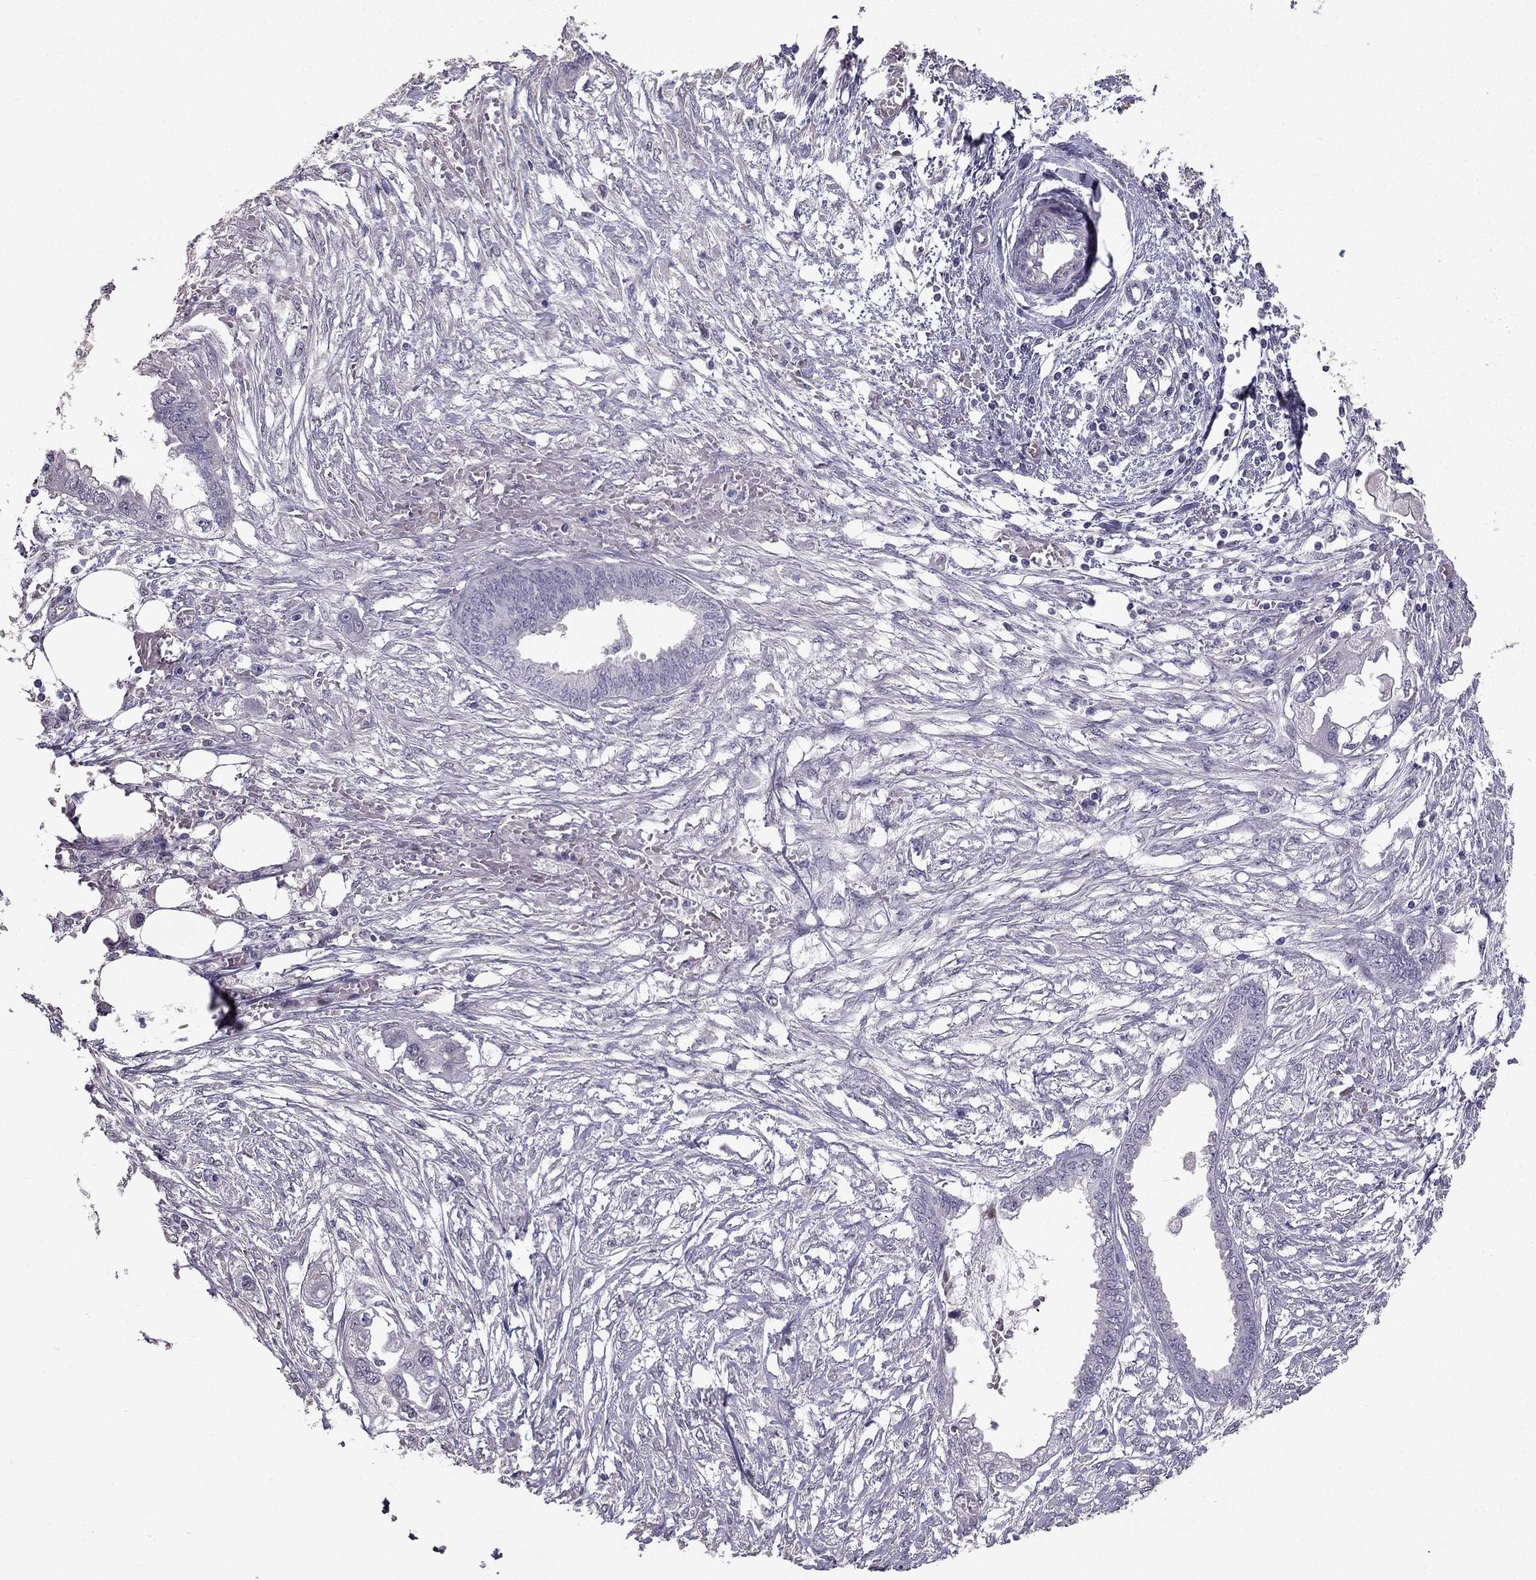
{"staining": {"intensity": "negative", "quantity": "none", "location": "none"}, "tissue": "endometrial cancer", "cell_type": "Tumor cells", "image_type": "cancer", "snomed": [{"axis": "morphology", "description": "Adenocarcinoma, NOS"}, {"axis": "morphology", "description": "Adenocarcinoma, metastatic, NOS"}, {"axis": "topography", "description": "Adipose tissue"}, {"axis": "topography", "description": "Endometrium"}], "caption": "Adenocarcinoma (endometrial) was stained to show a protein in brown. There is no significant expression in tumor cells.", "gene": "SCG5", "patient": {"sex": "female", "age": 67}}